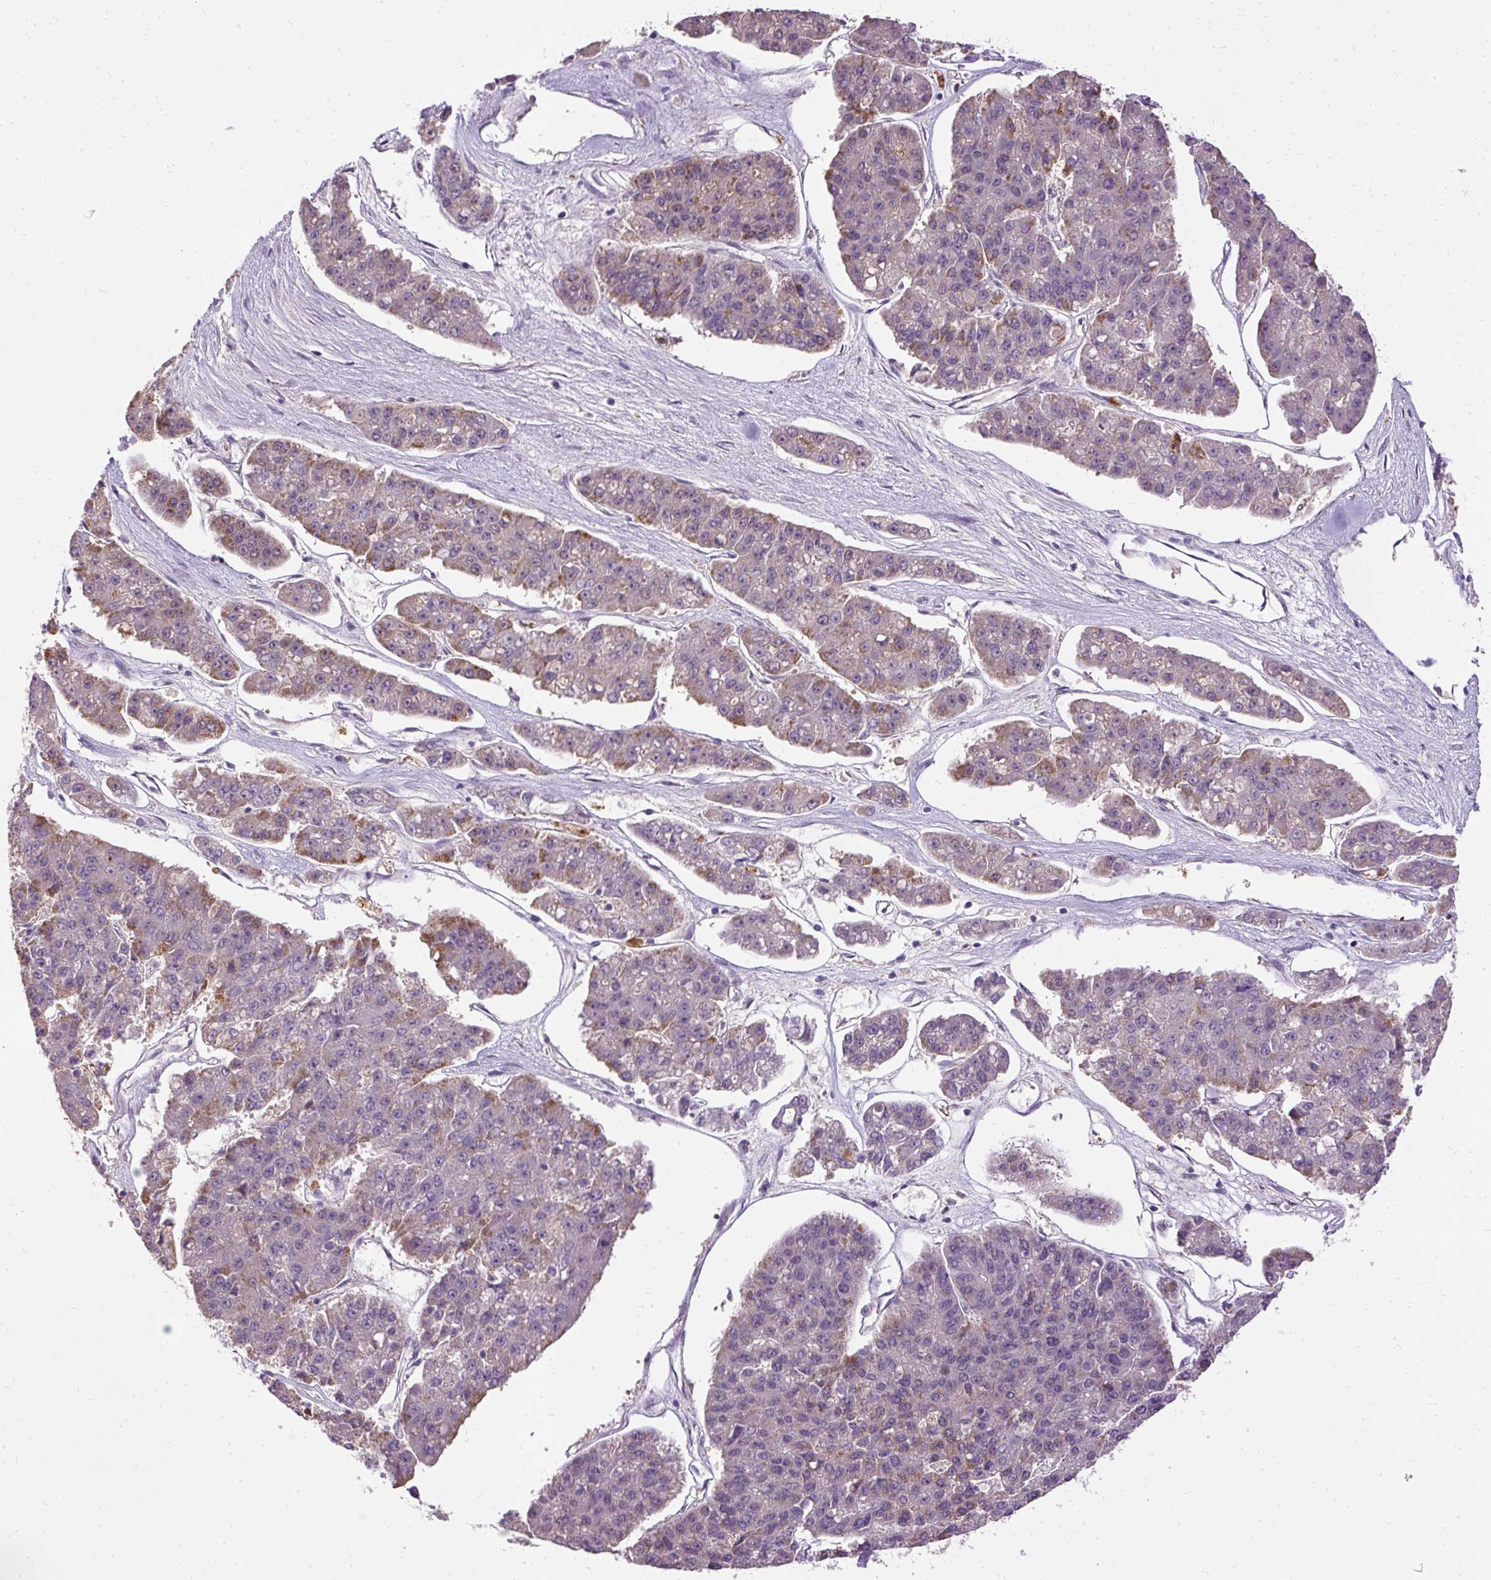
{"staining": {"intensity": "weak", "quantity": "<25%", "location": "cytoplasmic/membranous"}, "tissue": "pancreatic cancer", "cell_type": "Tumor cells", "image_type": "cancer", "snomed": [{"axis": "morphology", "description": "Adenocarcinoma, NOS"}, {"axis": "topography", "description": "Pancreas"}], "caption": "This photomicrograph is of adenocarcinoma (pancreatic) stained with IHC to label a protein in brown with the nuclei are counter-stained blue. There is no positivity in tumor cells.", "gene": "CTTNBP2", "patient": {"sex": "male", "age": 50}}